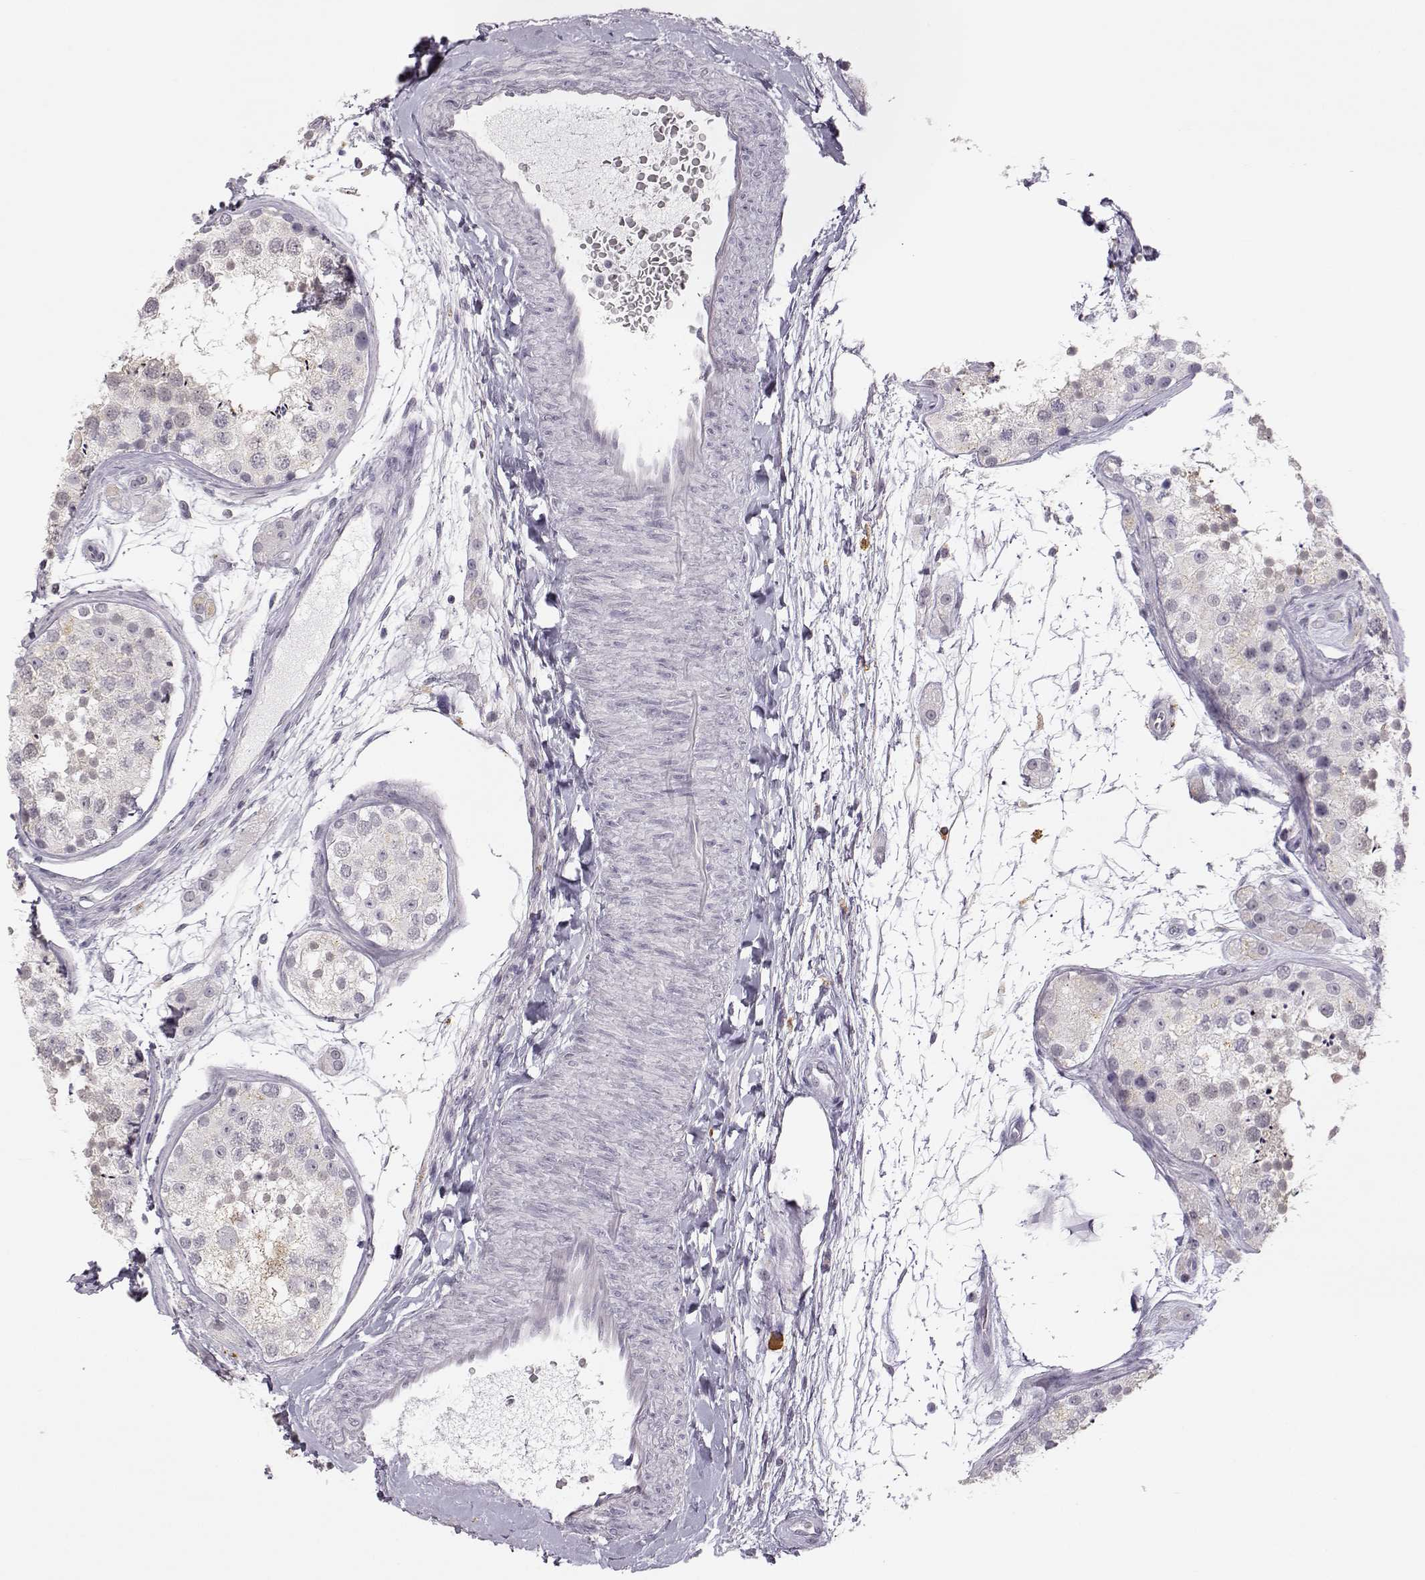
{"staining": {"intensity": "weak", "quantity": "<25%", "location": "cytoplasmic/membranous"}, "tissue": "testis", "cell_type": "Cells in seminiferous ducts", "image_type": "normal", "snomed": [{"axis": "morphology", "description": "Normal tissue, NOS"}, {"axis": "topography", "description": "Testis"}], "caption": "An immunohistochemistry micrograph of benign testis is shown. There is no staining in cells in seminiferous ducts of testis.", "gene": "VGF", "patient": {"sex": "male", "age": 41}}